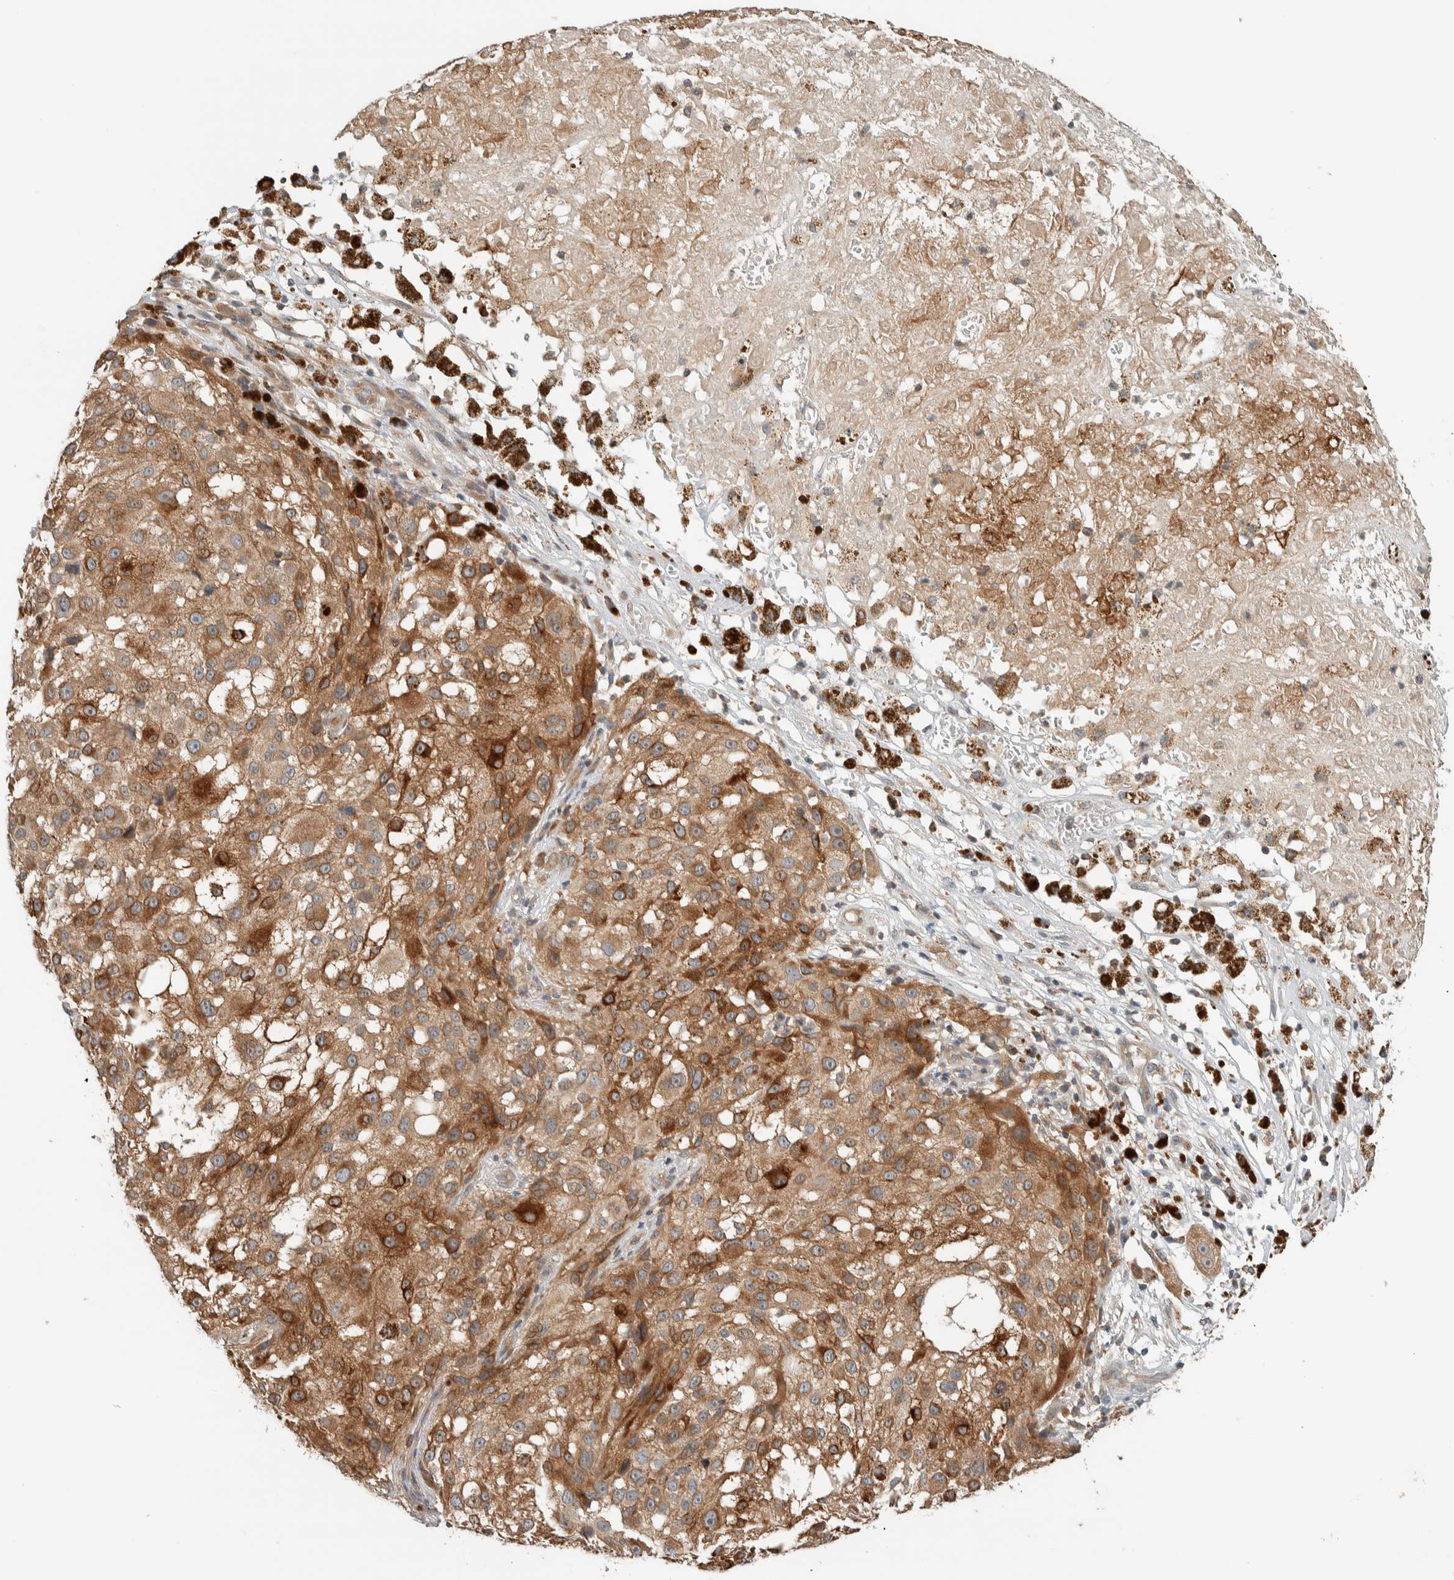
{"staining": {"intensity": "moderate", "quantity": ">75%", "location": "cytoplasmic/membranous"}, "tissue": "melanoma", "cell_type": "Tumor cells", "image_type": "cancer", "snomed": [{"axis": "morphology", "description": "Necrosis, NOS"}, {"axis": "morphology", "description": "Malignant melanoma, NOS"}, {"axis": "topography", "description": "Skin"}], "caption": "A high-resolution micrograph shows IHC staining of melanoma, which exhibits moderate cytoplasmic/membranous staining in about >75% of tumor cells.", "gene": "NBR1", "patient": {"sex": "female", "age": 87}}